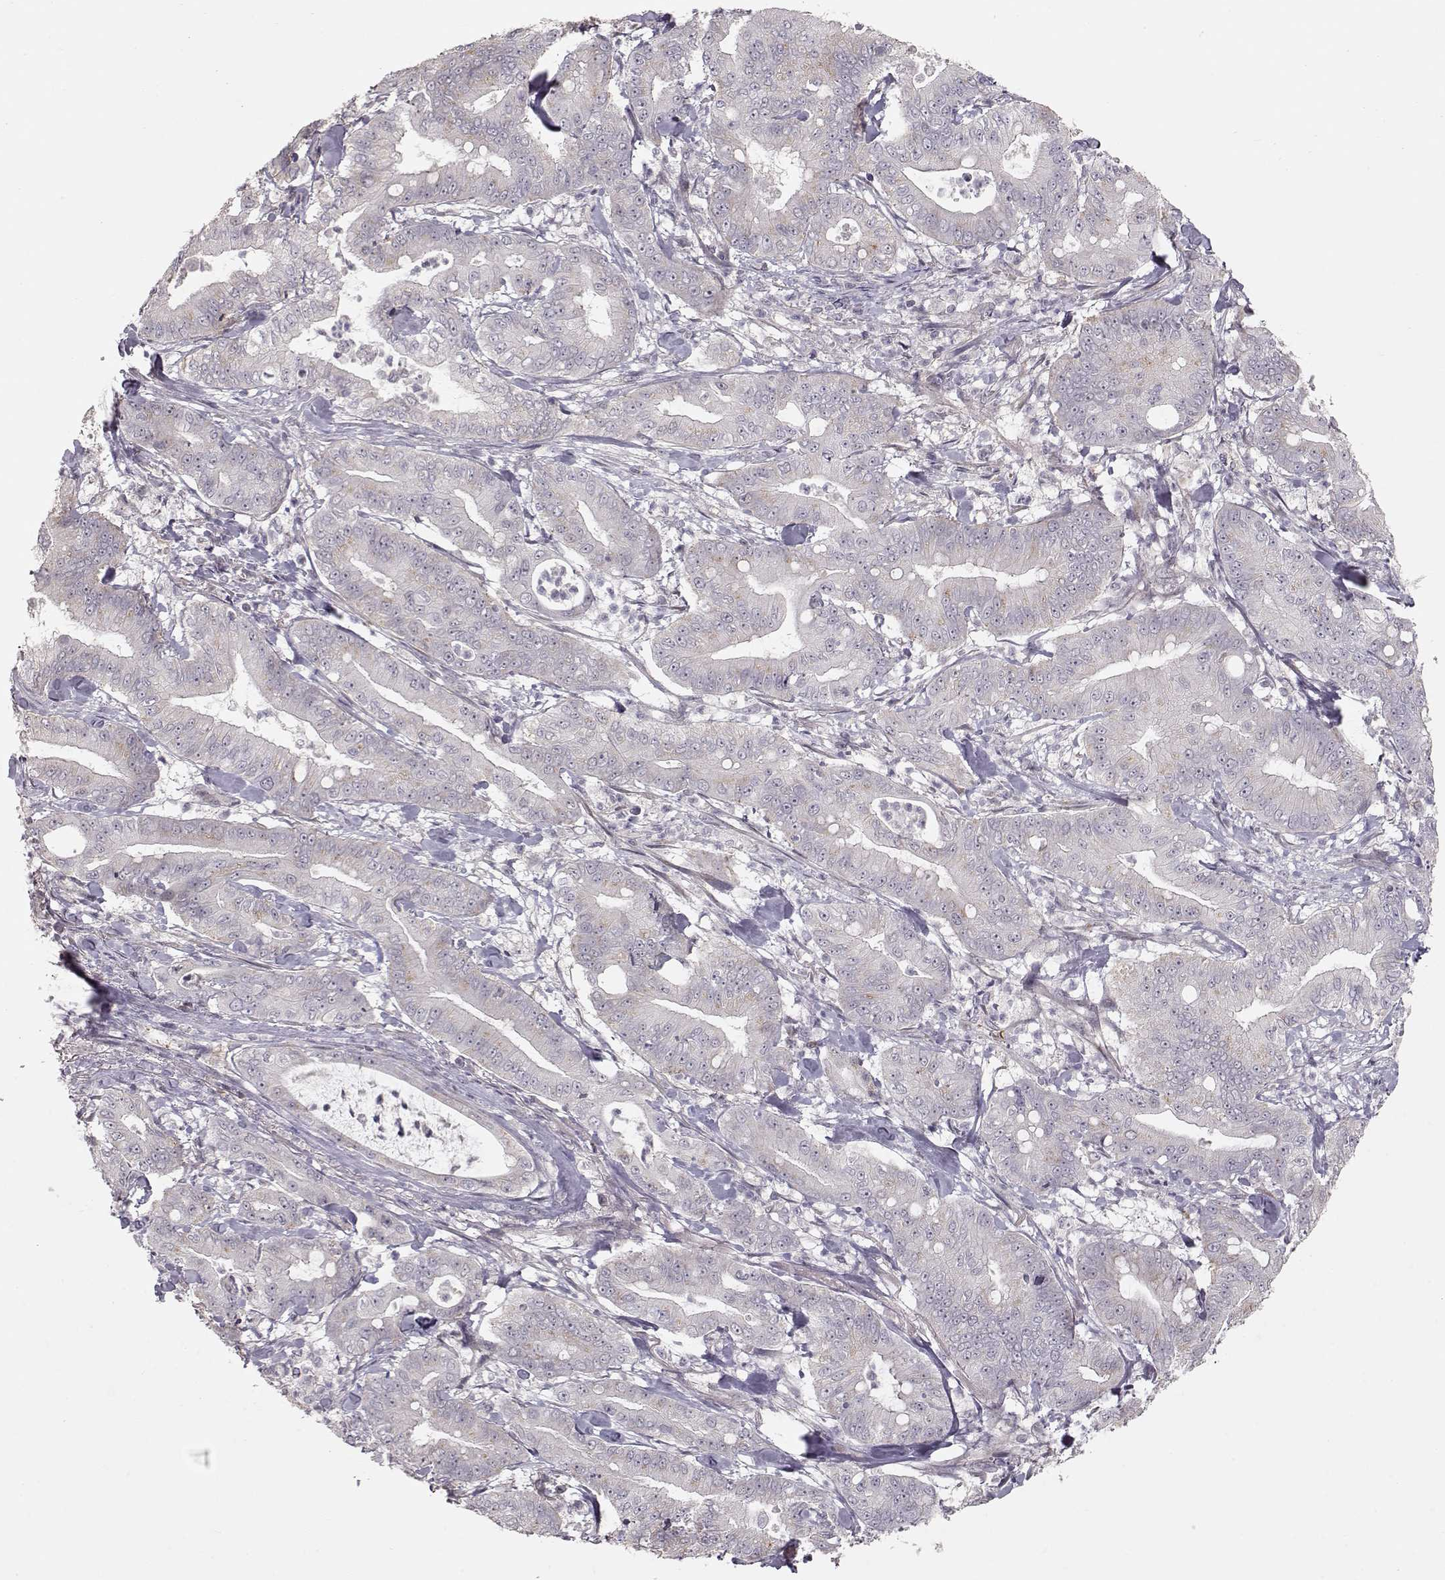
{"staining": {"intensity": "negative", "quantity": "none", "location": "none"}, "tissue": "pancreatic cancer", "cell_type": "Tumor cells", "image_type": "cancer", "snomed": [{"axis": "morphology", "description": "Adenocarcinoma, NOS"}, {"axis": "topography", "description": "Pancreas"}], "caption": "The IHC image has no significant staining in tumor cells of adenocarcinoma (pancreatic) tissue. The staining was performed using DAB (3,3'-diaminobenzidine) to visualize the protein expression in brown, while the nuclei were stained in blue with hematoxylin (Magnification: 20x).", "gene": "PNMT", "patient": {"sex": "male", "age": 71}}